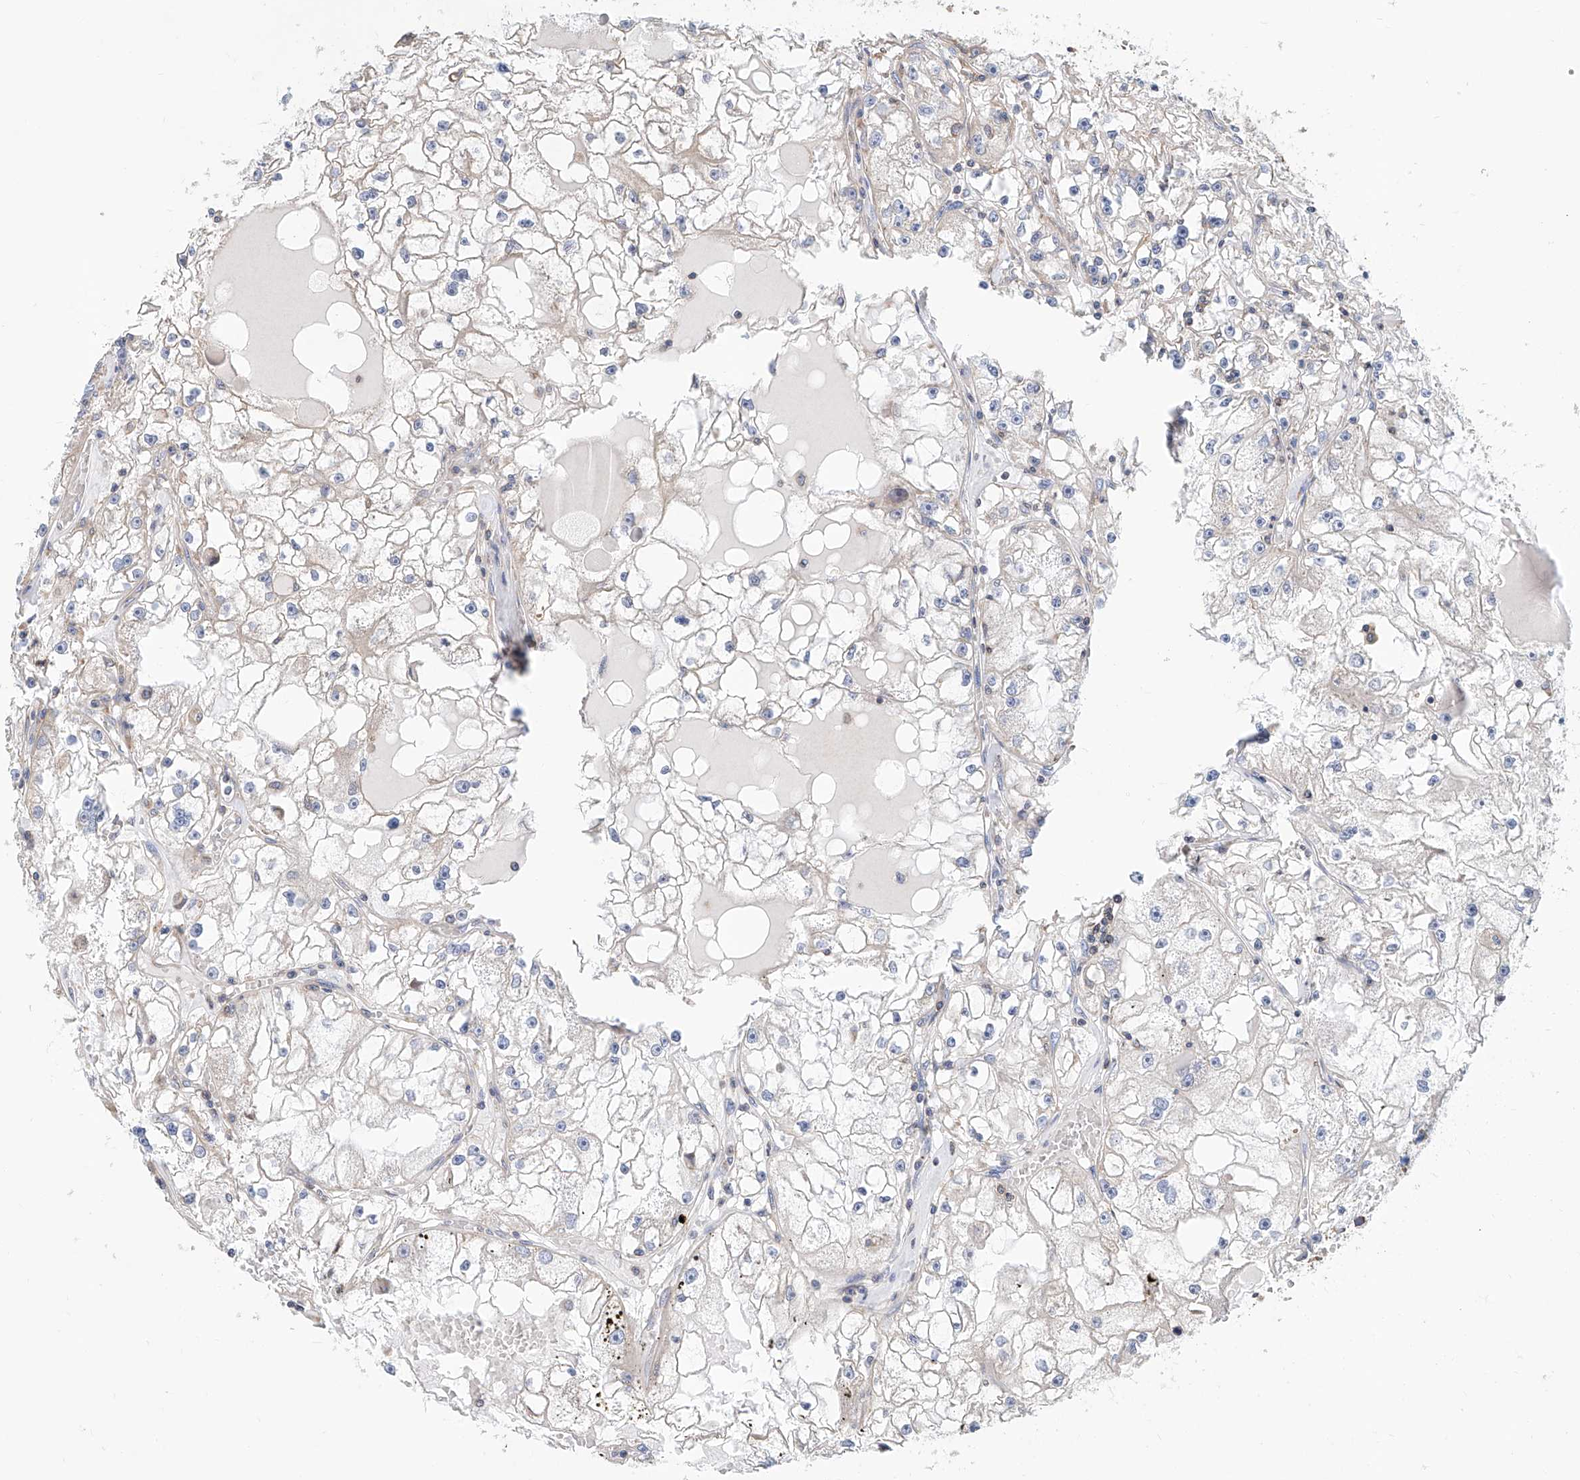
{"staining": {"intensity": "negative", "quantity": "none", "location": "none"}, "tissue": "renal cancer", "cell_type": "Tumor cells", "image_type": "cancer", "snomed": [{"axis": "morphology", "description": "Adenocarcinoma, NOS"}, {"axis": "topography", "description": "Kidney"}], "caption": "A histopathology image of adenocarcinoma (renal) stained for a protein exhibits no brown staining in tumor cells.", "gene": "MAD2L1", "patient": {"sex": "male", "age": 56}}